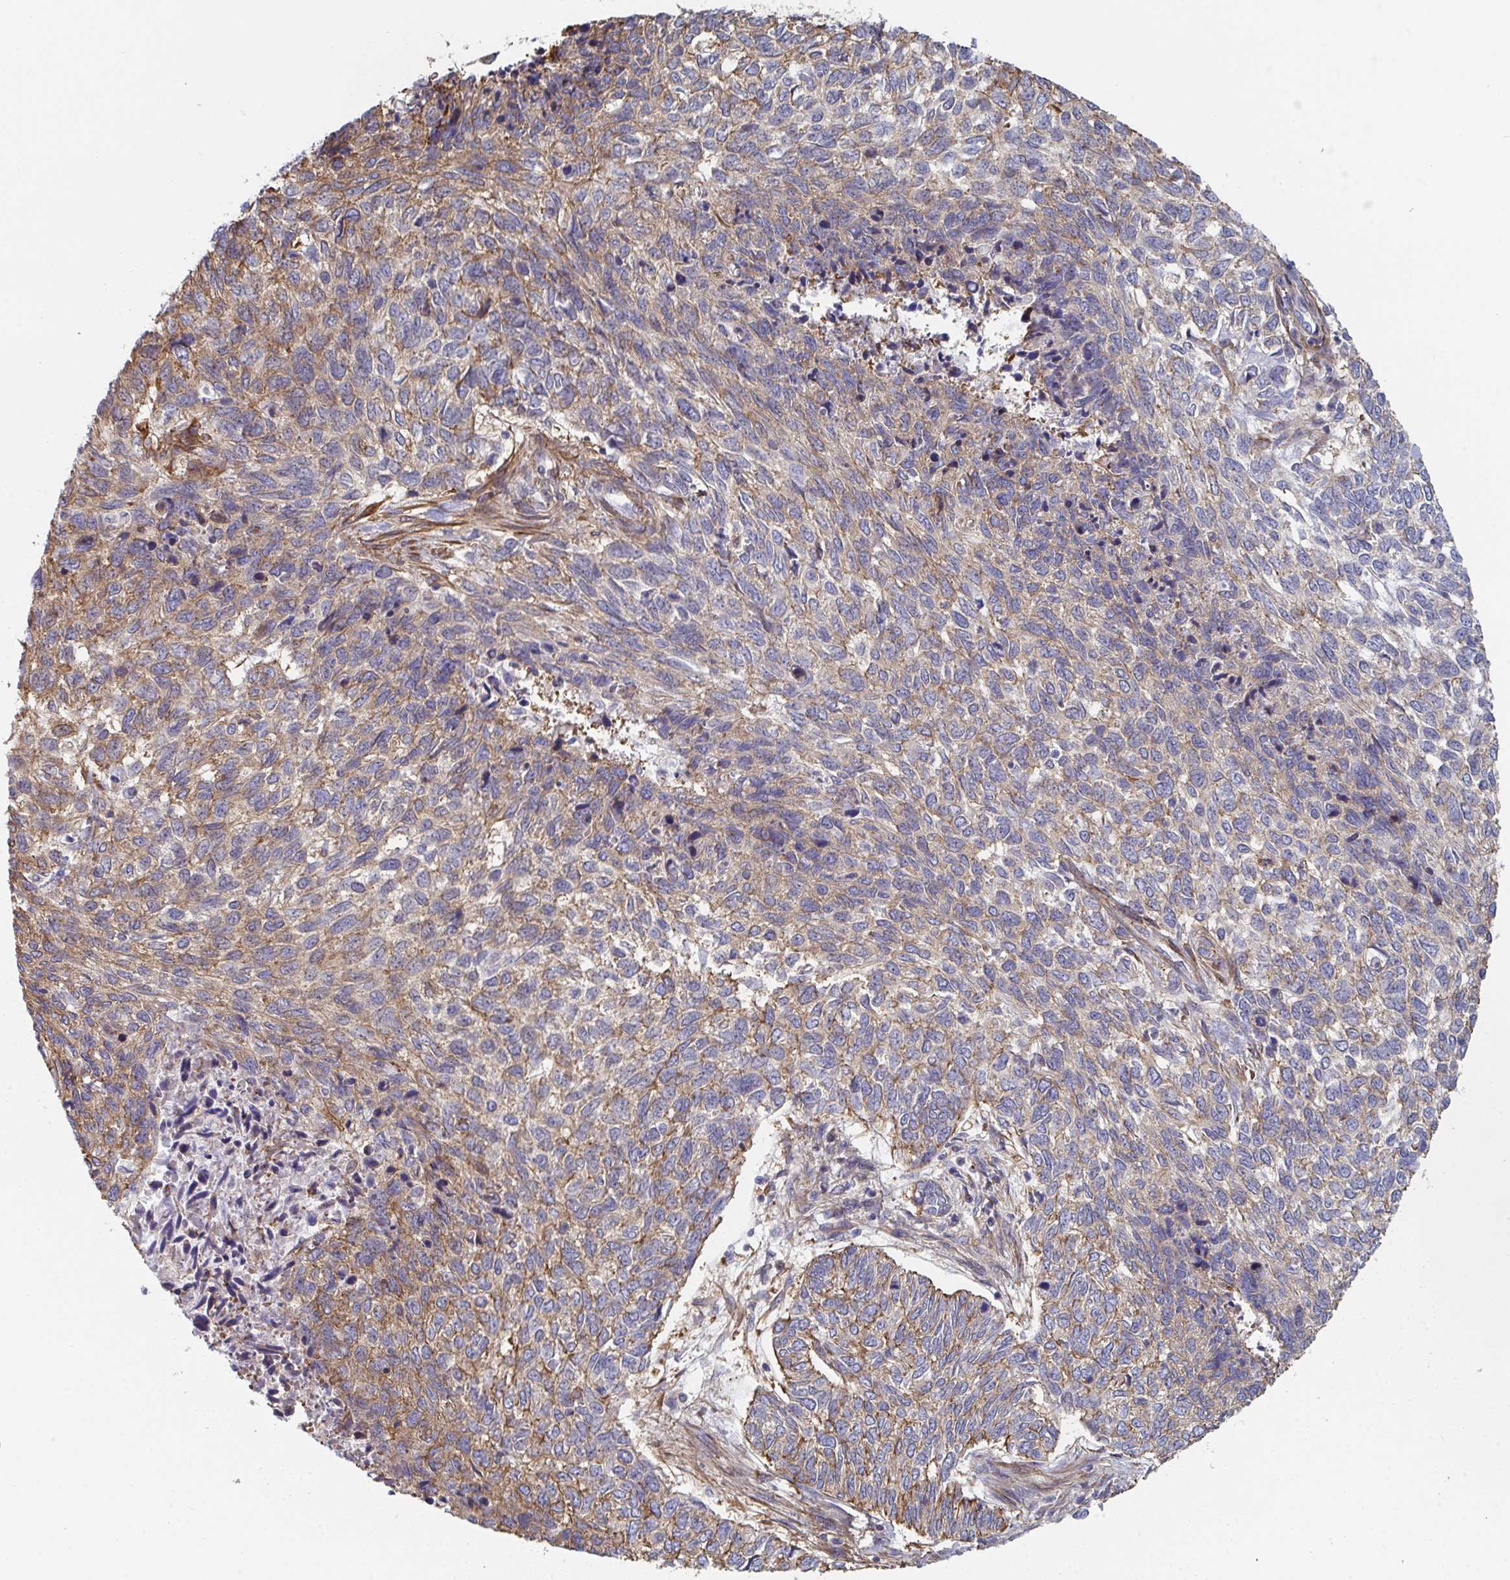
{"staining": {"intensity": "moderate", "quantity": "25%-75%", "location": "cytoplasmic/membranous"}, "tissue": "skin cancer", "cell_type": "Tumor cells", "image_type": "cancer", "snomed": [{"axis": "morphology", "description": "Basal cell carcinoma"}, {"axis": "topography", "description": "Skin"}], "caption": "High-magnification brightfield microscopy of skin cancer (basal cell carcinoma) stained with DAB (3,3'-diaminobenzidine) (brown) and counterstained with hematoxylin (blue). tumor cells exhibit moderate cytoplasmic/membranous expression is seen in about25%-75% of cells.", "gene": "NEURL4", "patient": {"sex": "female", "age": 65}}